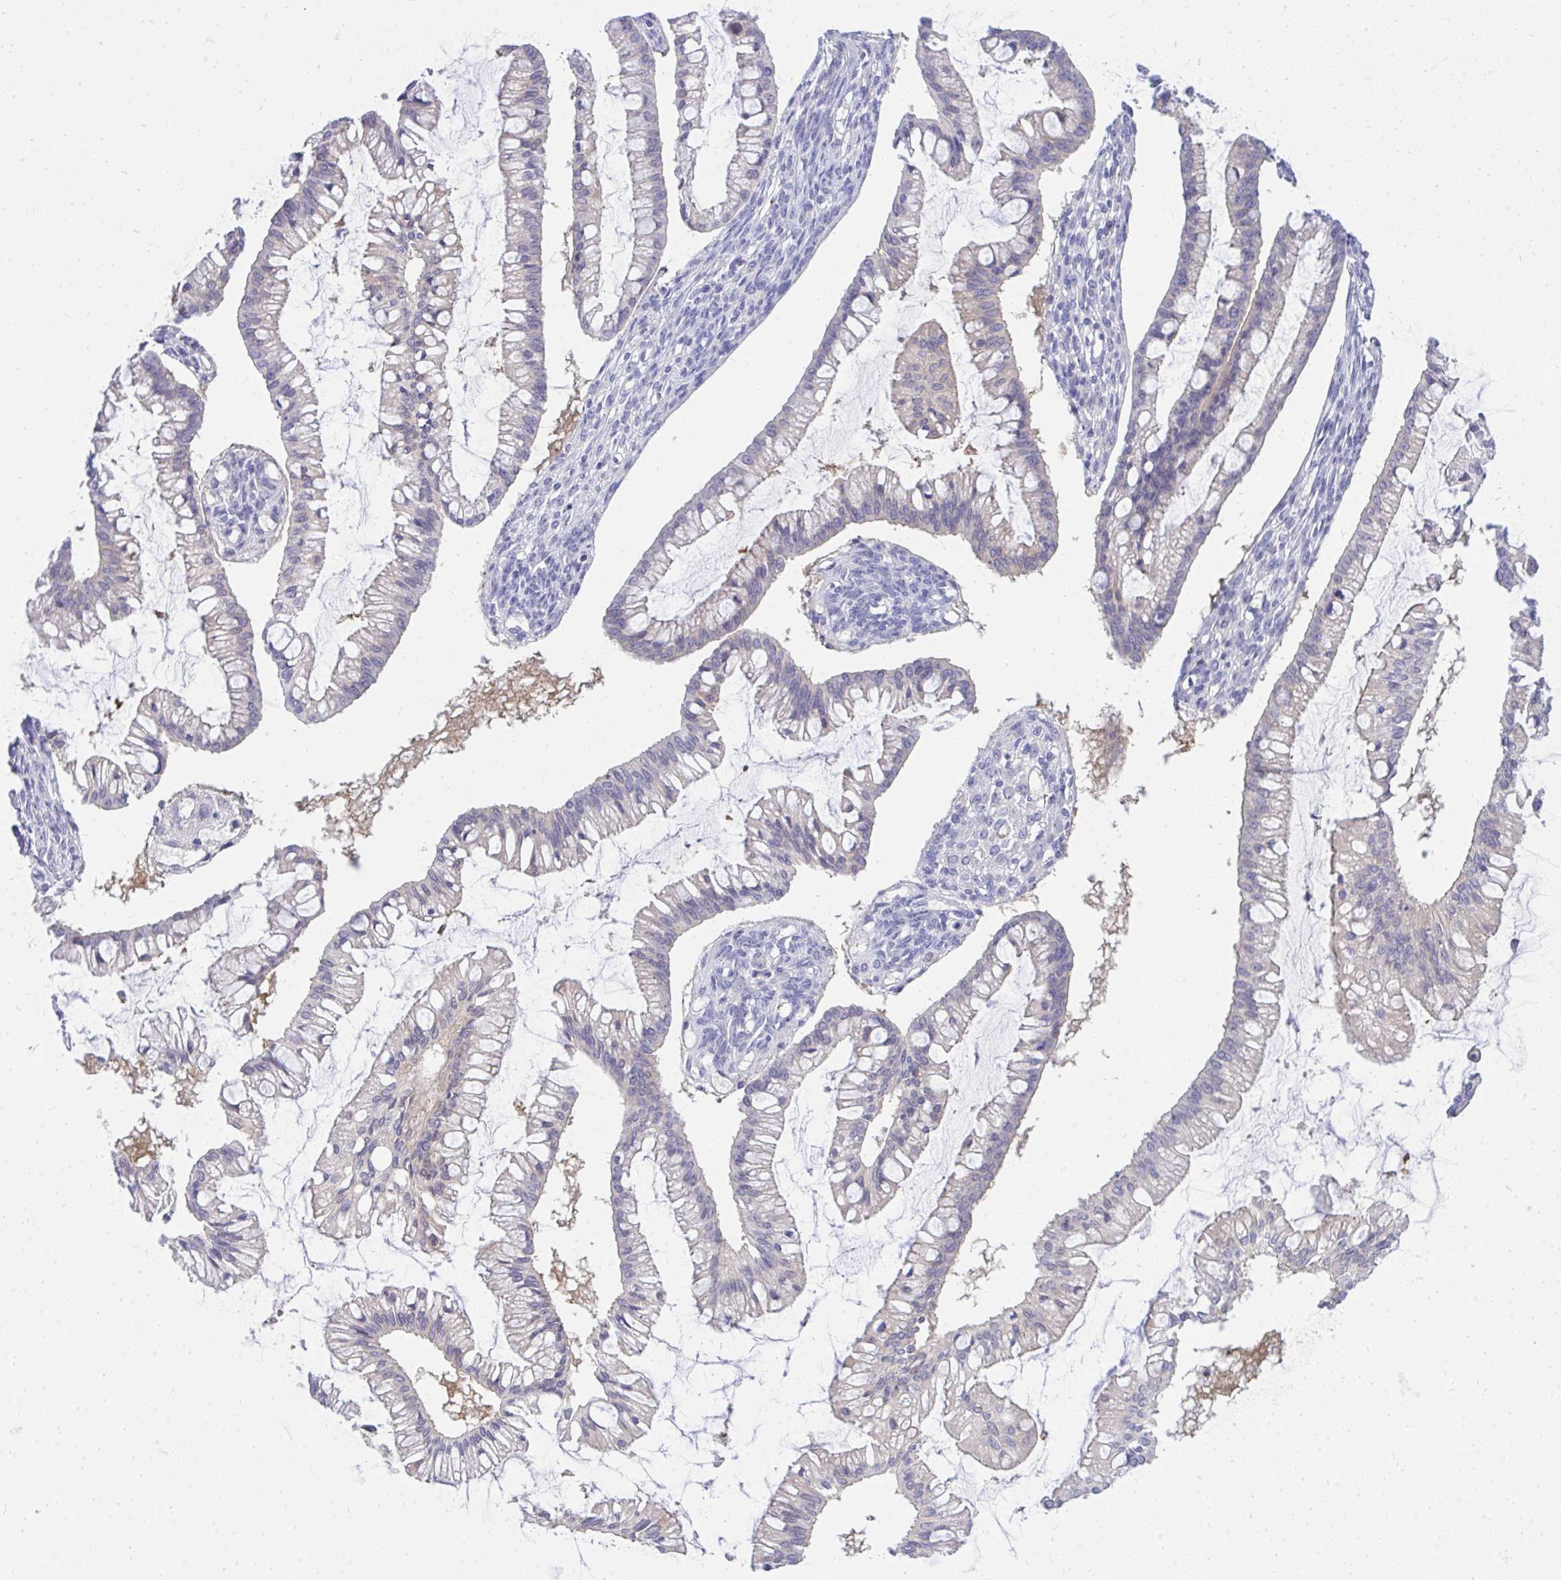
{"staining": {"intensity": "negative", "quantity": "none", "location": "none"}, "tissue": "ovarian cancer", "cell_type": "Tumor cells", "image_type": "cancer", "snomed": [{"axis": "morphology", "description": "Cystadenocarcinoma, mucinous, NOS"}, {"axis": "topography", "description": "Ovary"}], "caption": "Immunohistochemistry micrograph of human ovarian cancer (mucinous cystadenocarcinoma) stained for a protein (brown), which reveals no staining in tumor cells.", "gene": "TP53I11", "patient": {"sex": "female", "age": 73}}